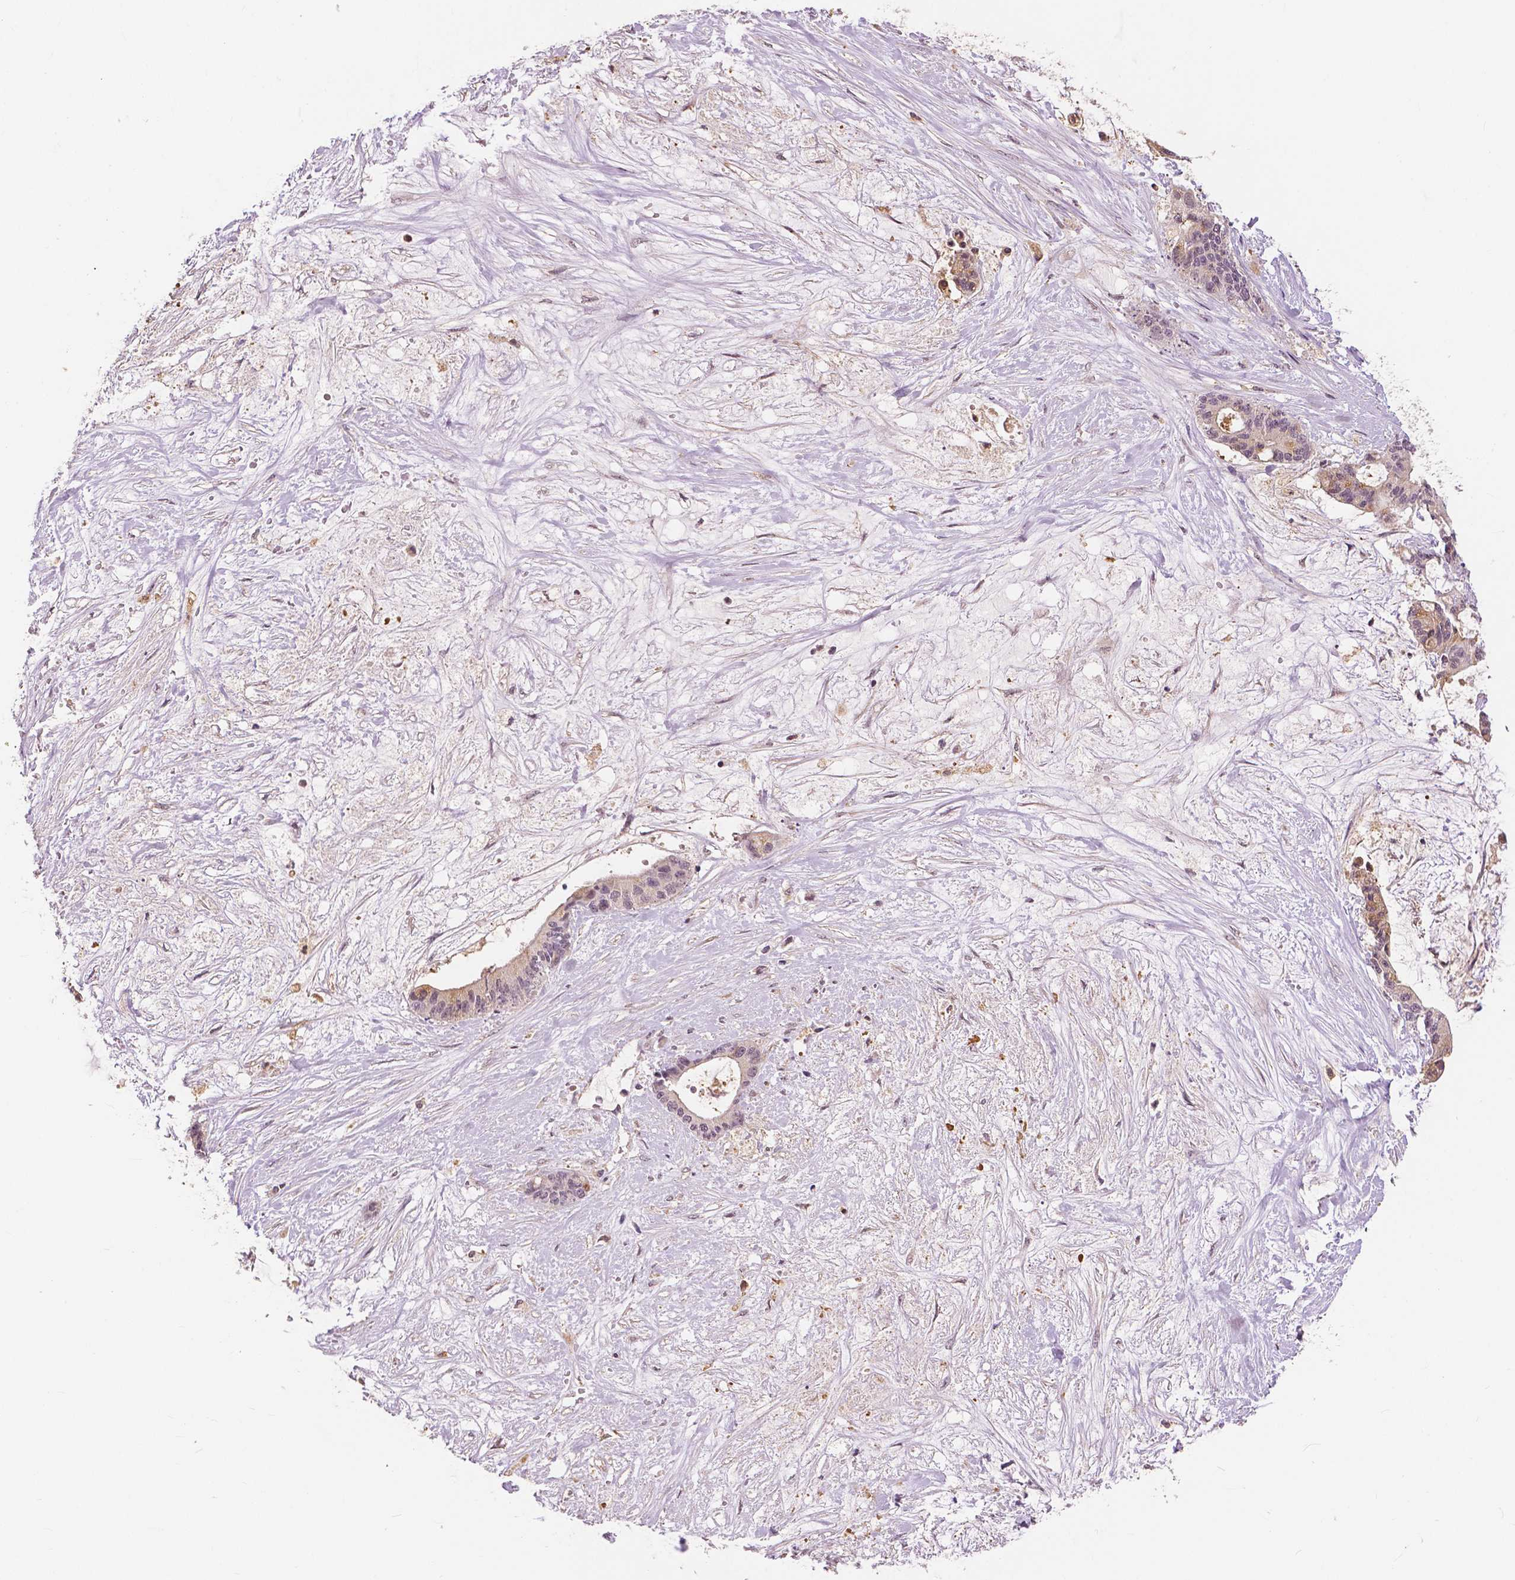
{"staining": {"intensity": "weak", "quantity": "<25%", "location": "cytoplasmic/membranous"}, "tissue": "liver cancer", "cell_type": "Tumor cells", "image_type": "cancer", "snomed": [{"axis": "morphology", "description": "Normal tissue, NOS"}, {"axis": "morphology", "description": "Cholangiocarcinoma"}, {"axis": "topography", "description": "Liver"}, {"axis": "topography", "description": "Peripheral nerve tissue"}], "caption": "Human cholangiocarcinoma (liver) stained for a protein using IHC reveals no positivity in tumor cells.", "gene": "MAP1LC3B", "patient": {"sex": "female", "age": 73}}